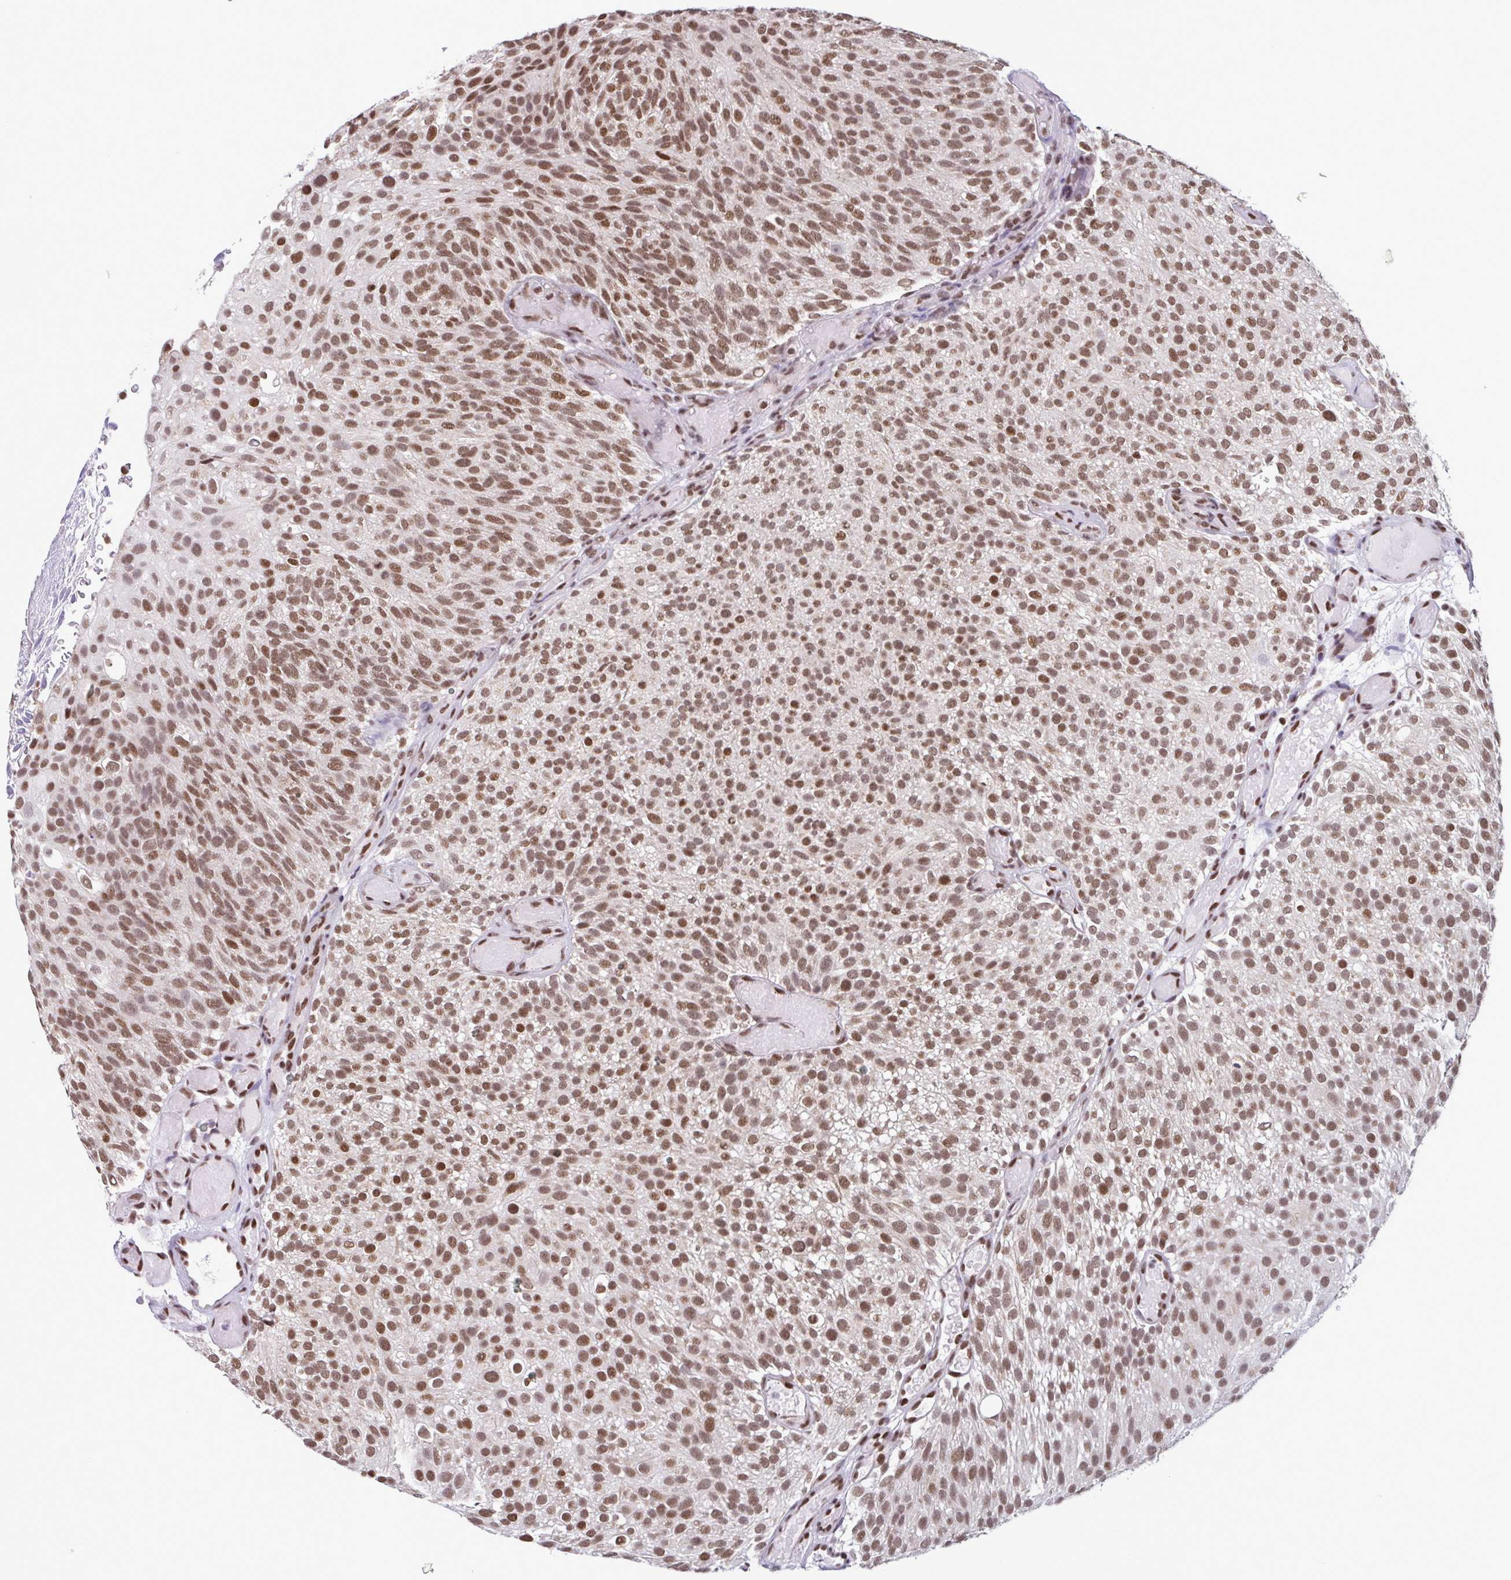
{"staining": {"intensity": "moderate", "quantity": ">75%", "location": "nuclear"}, "tissue": "urothelial cancer", "cell_type": "Tumor cells", "image_type": "cancer", "snomed": [{"axis": "morphology", "description": "Urothelial carcinoma, Low grade"}, {"axis": "topography", "description": "Urinary bladder"}], "caption": "Brown immunohistochemical staining in human low-grade urothelial carcinoma shows moderate nuclear positivity in about >75% of tumor cells. (DAB (3,3'-diaminobenzidine) IHC, brown staining for protein, blue staining for nuclei).", "gene": "TIMM21", "patient": {"sex": "male", "age": 78}}